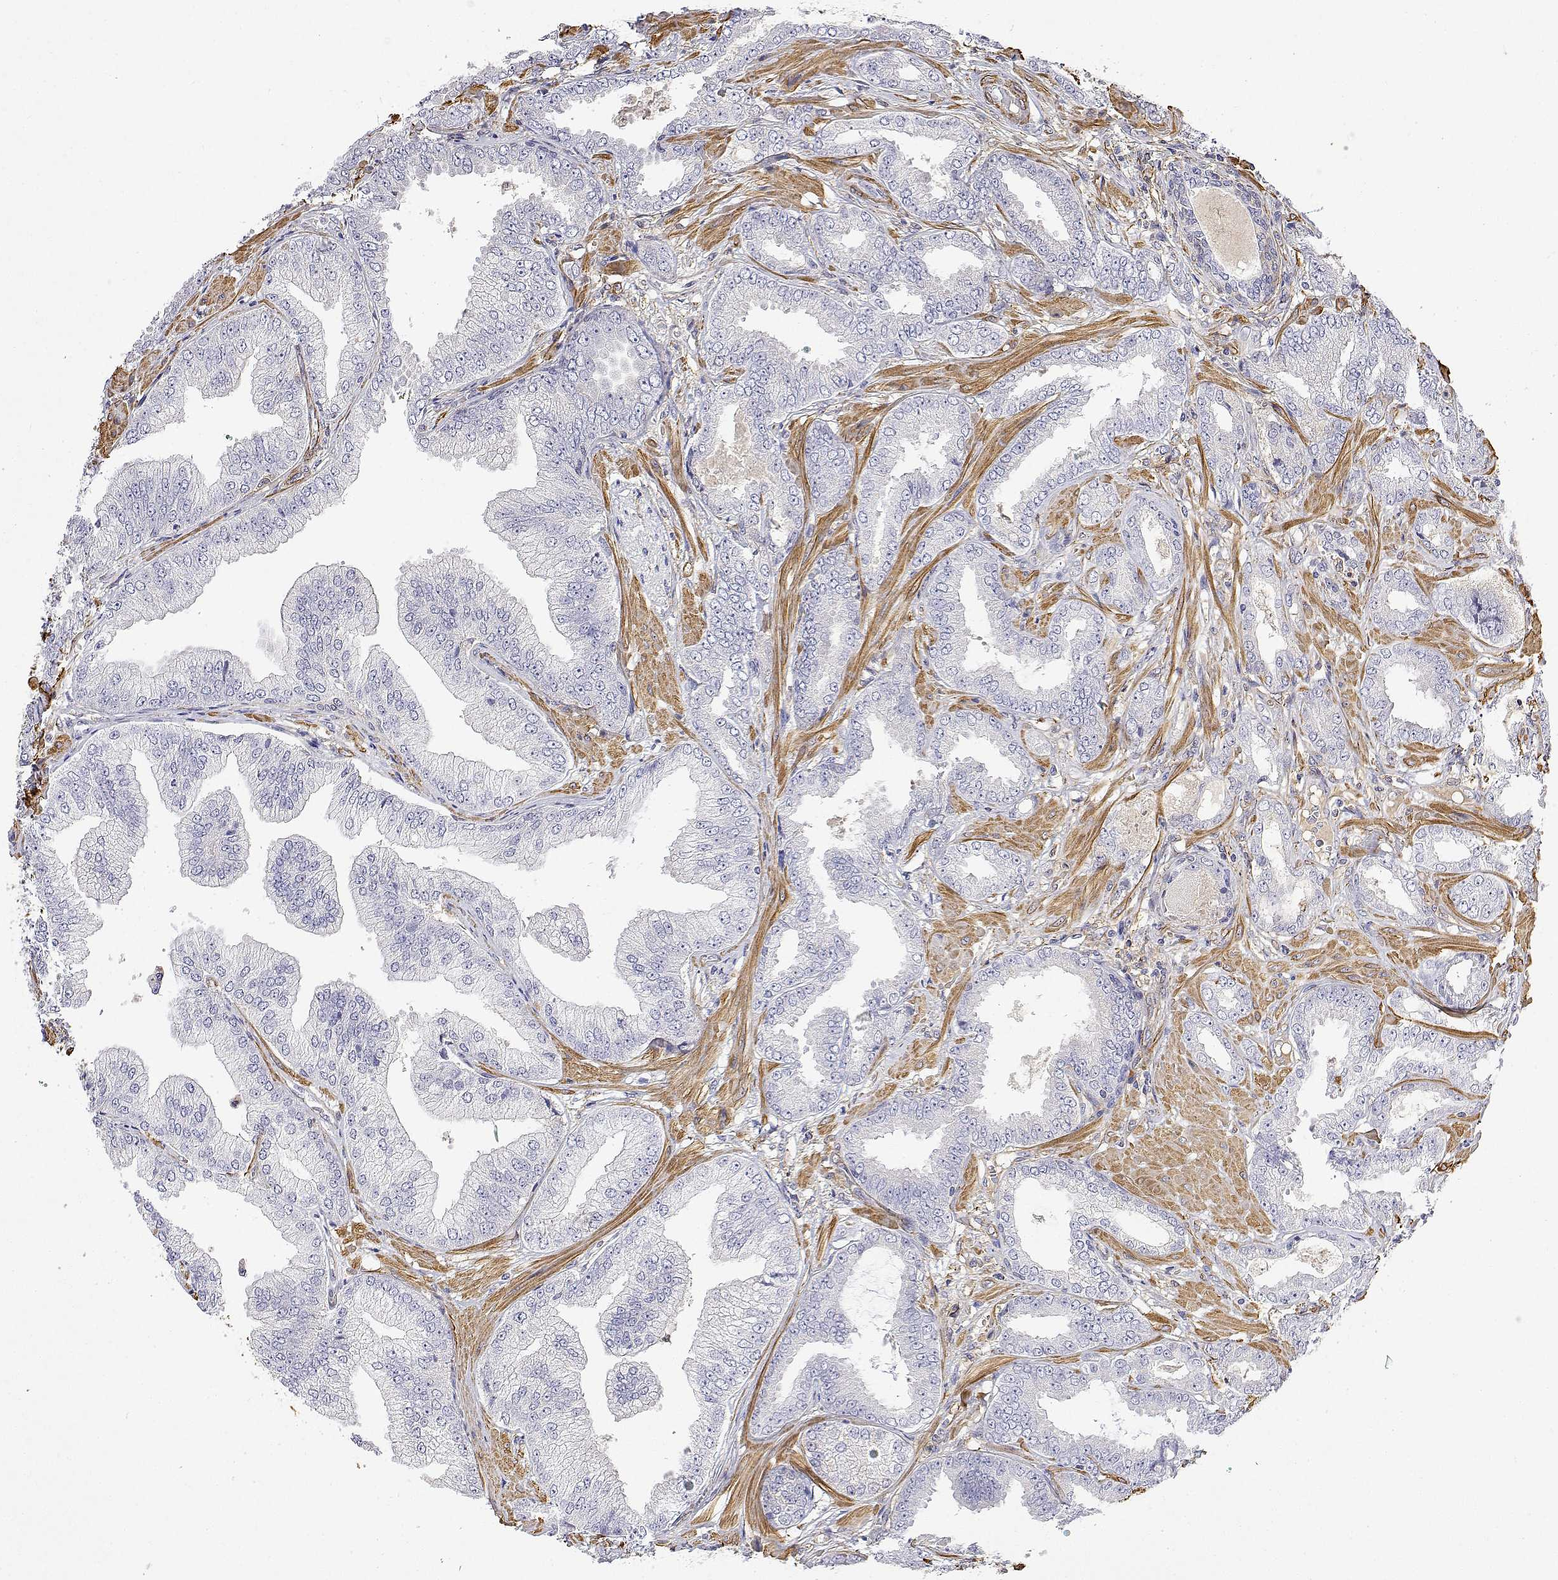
{"staining": {"intensity": "negative", "quantity": "none", "location": "none"}, "tissue": "prostate cancer", "cell_type": "Tumor cells", "image_type": "cancer", "snomed": [{"axis": "morphology", "description": "Adenocarcinoma, Low grade"}, {"axis": "topography", "description": "Prostate"}], "caption": "The histopathology image displays no significant staining in tumor cells of prostate adenocarcinoma (low-grade).", "gene": "SOWAHD", "patient": {"sex": "male", "age": 55}}